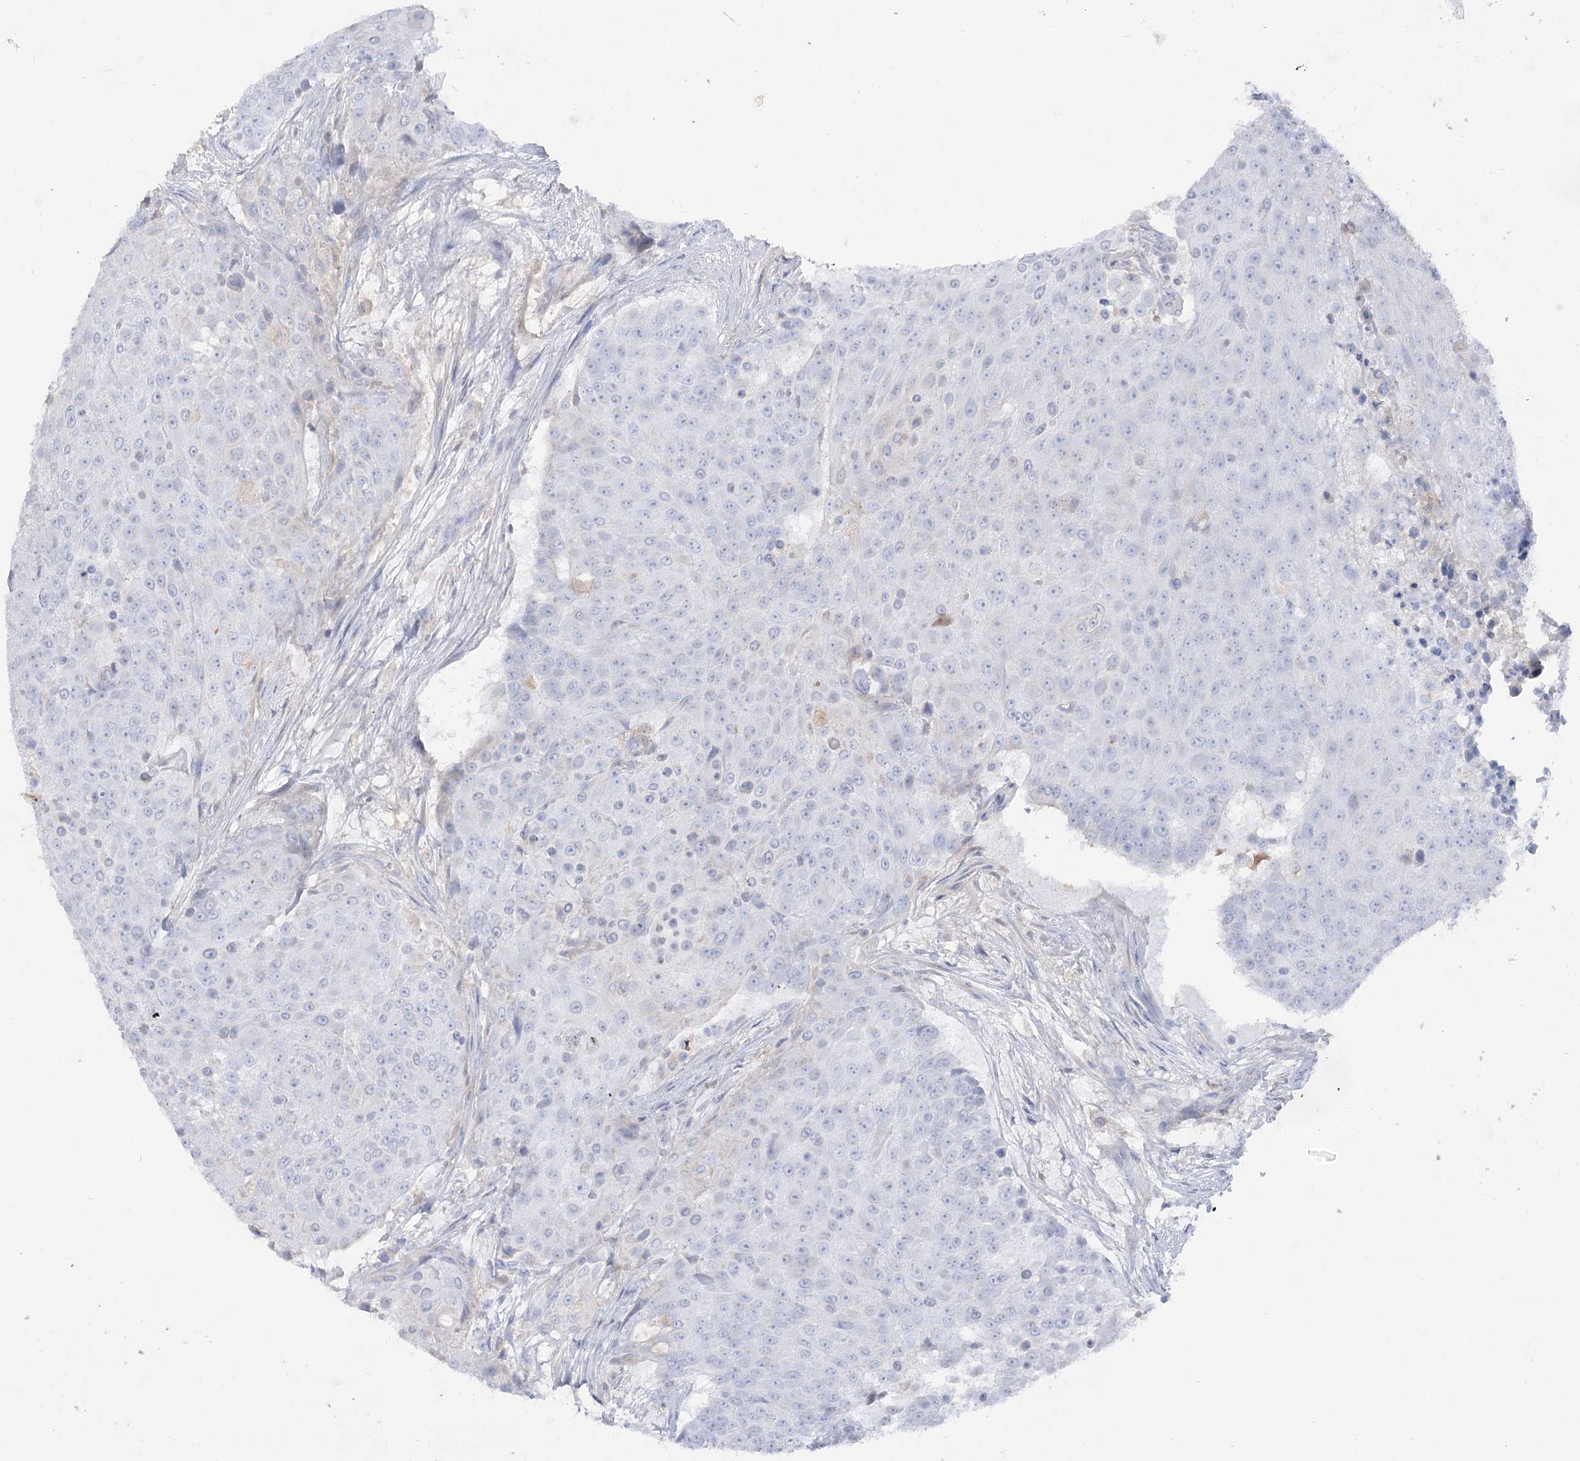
{"staining": {"intensity": "negative", "quantity": "none", "location": "none"}, "tissue": "urothelial cancer", "cell_type": "Tumor cells", "image_type": "cancer", "snomed": [{"axis": "morphology", "description": "Urothelial carcinoma, High grade"}, {"axis": "topography", "description": "Urinary bladder"}], "caption": "Immunohistochemistry of urothelial carcinoma (high-grade) displays no expression in tumor cells.", "gene": "GBF1", "patient": {"sex": "female", "age": 63}}